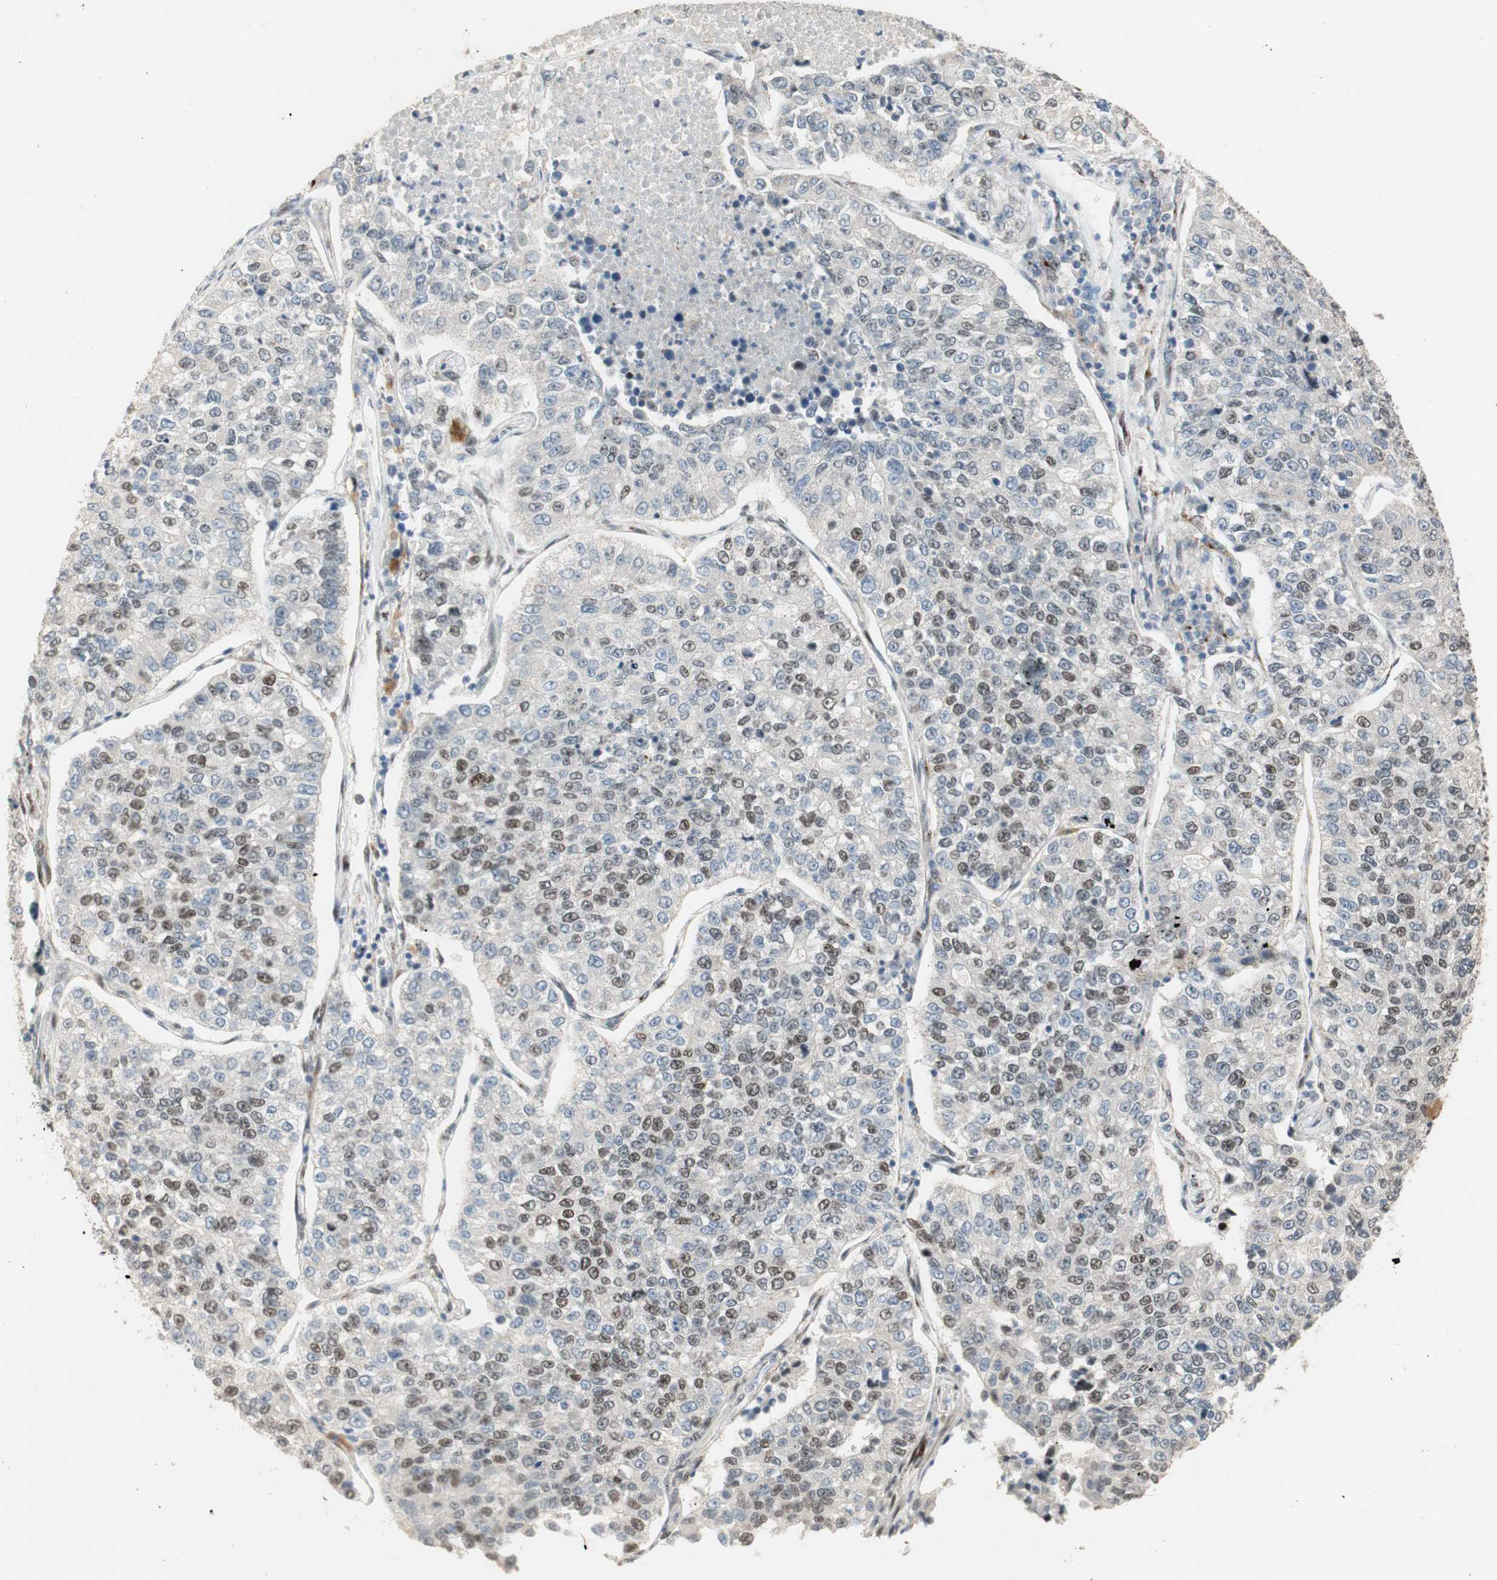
{"staining": {"intensity": "moderate", "quantity": "<25%", "location": "nuclear"}, "tissue": "lung cancer", "cell_type": "Tumor cells", "image_type": "cancer", "snomed": [{"axis": "morphology", "description": "Adenocarcinoma, NOS"}, {"axis": "topography", "description": "Lung"}], "caption": "Lung cancer tissue demonstrates moderate nuclear staining in about <25% of tumor cells, visualized by immunohistochemistry.", "gene": "FOXP1", "patient": {"sex": "male", "age": 49}}